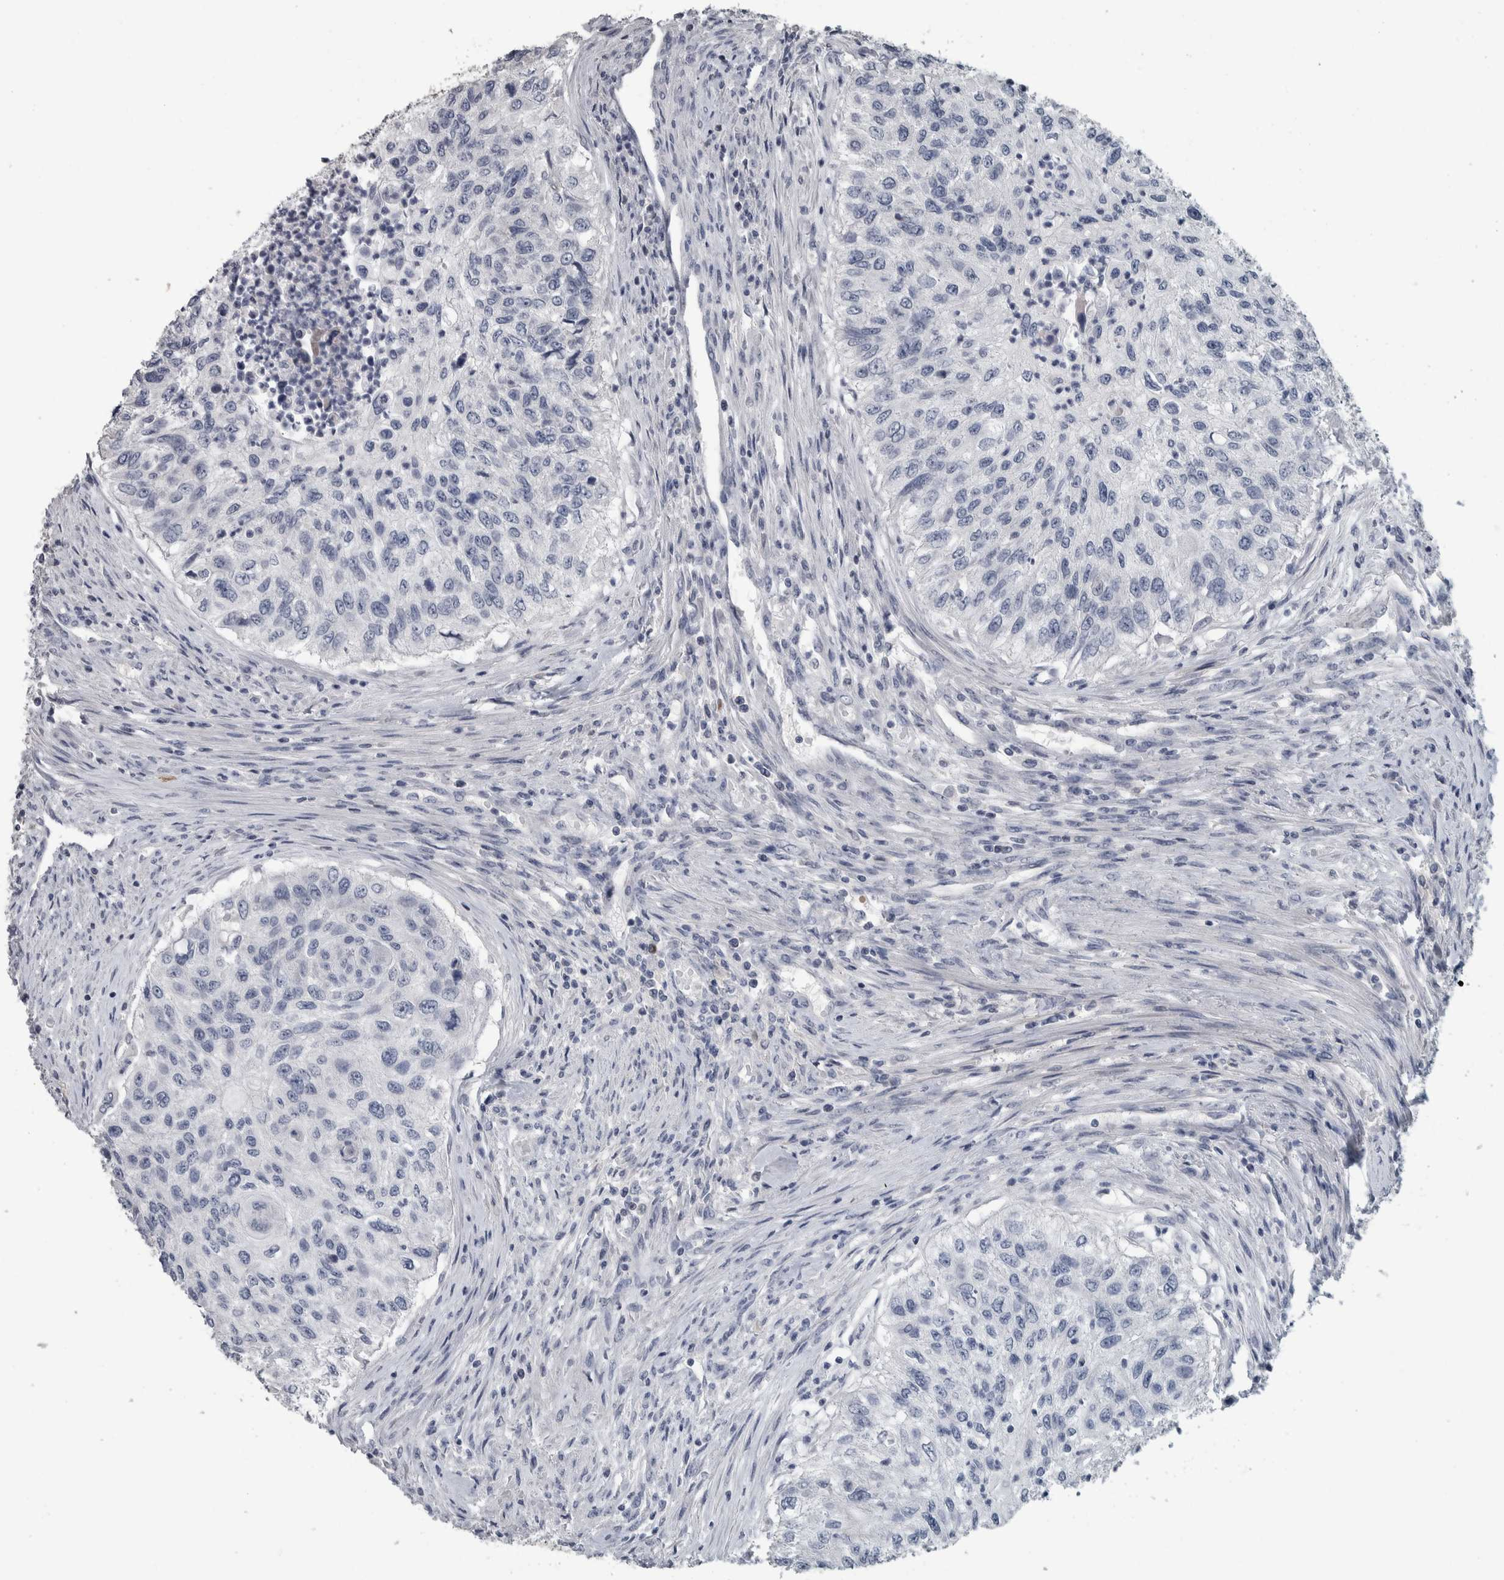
{"staining": {"intensity": "negative", "quantity": "none", "location": "none"}, "tissue": "urothelial cancer", "cell_type": "Tumor cells", "image_type": "cancer", "snomed": [{"axis": "morphology", "description": "Urothelial carcinoma, High grade"}, {"axis": "topography", "description": "Urinary bladder"}], "caption": "The image reveals no significant staining in tumor cells of urothelial cancer. (Brightfield microscopy of DAB immunohistochemistry (IHC) at high magnification).", "gene": "CAVIN4", "patient": {"sex": "female", "age": 60}}